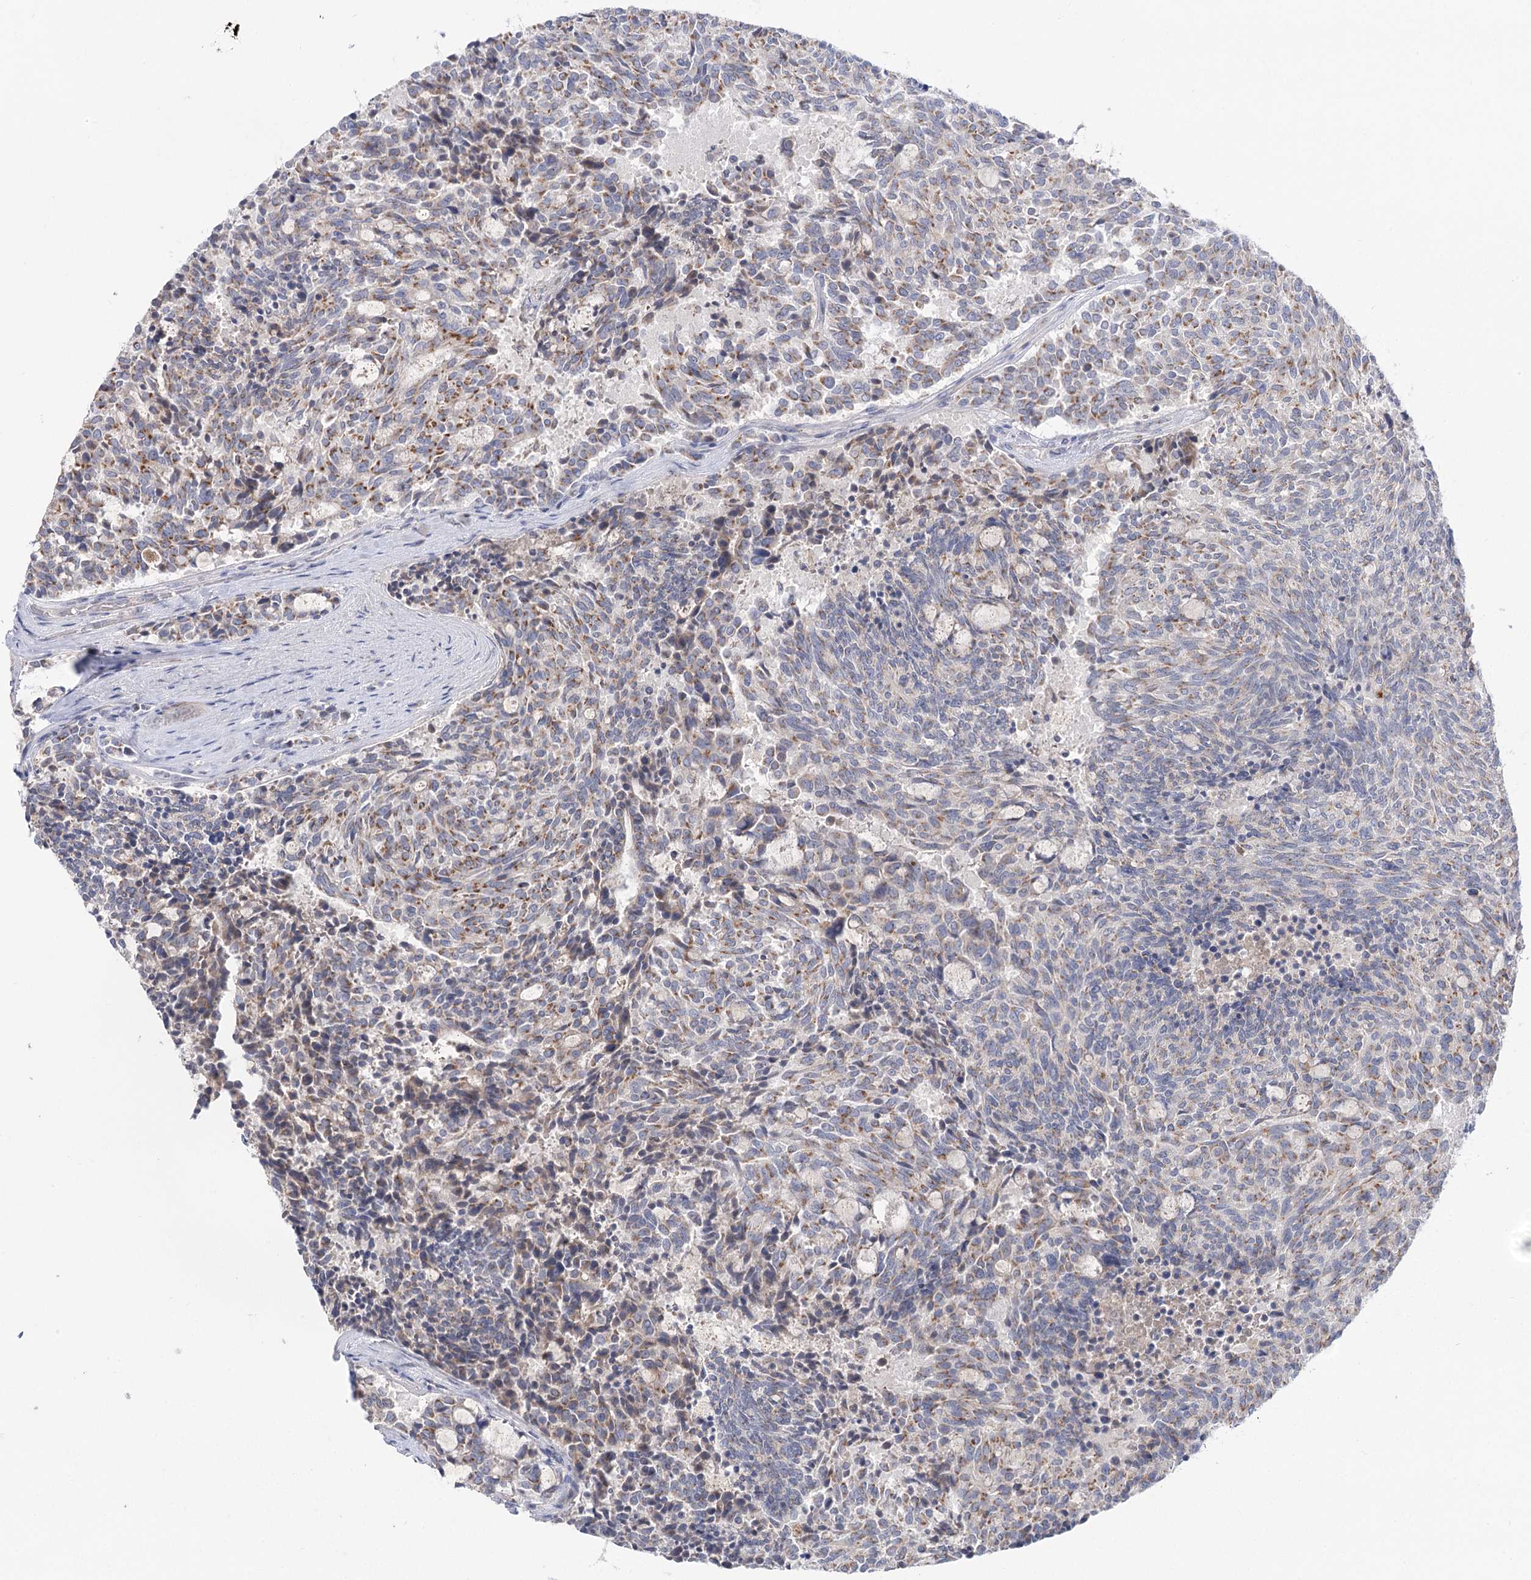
{"staining": {"intensity": "moderate", "quantity": "<25%", "location": "cytoplasmic/membranous"}, "tissue": "carcinoid", "cell_type": "Tumor cells", "image_type": "cancer", "snomed": [{"axis": "morphology", "description": "Carcinoid, malignant, NOS"}, {"axis": "topography", "description": "Pancreas"}], "caption": "A brown stain shows moderate cytoplasmic/membranous expression of a protein in human carcinoid (malignant) tumor cells.", "gene": "GBF1", "patient": {"sex": "female", "age": 54}}